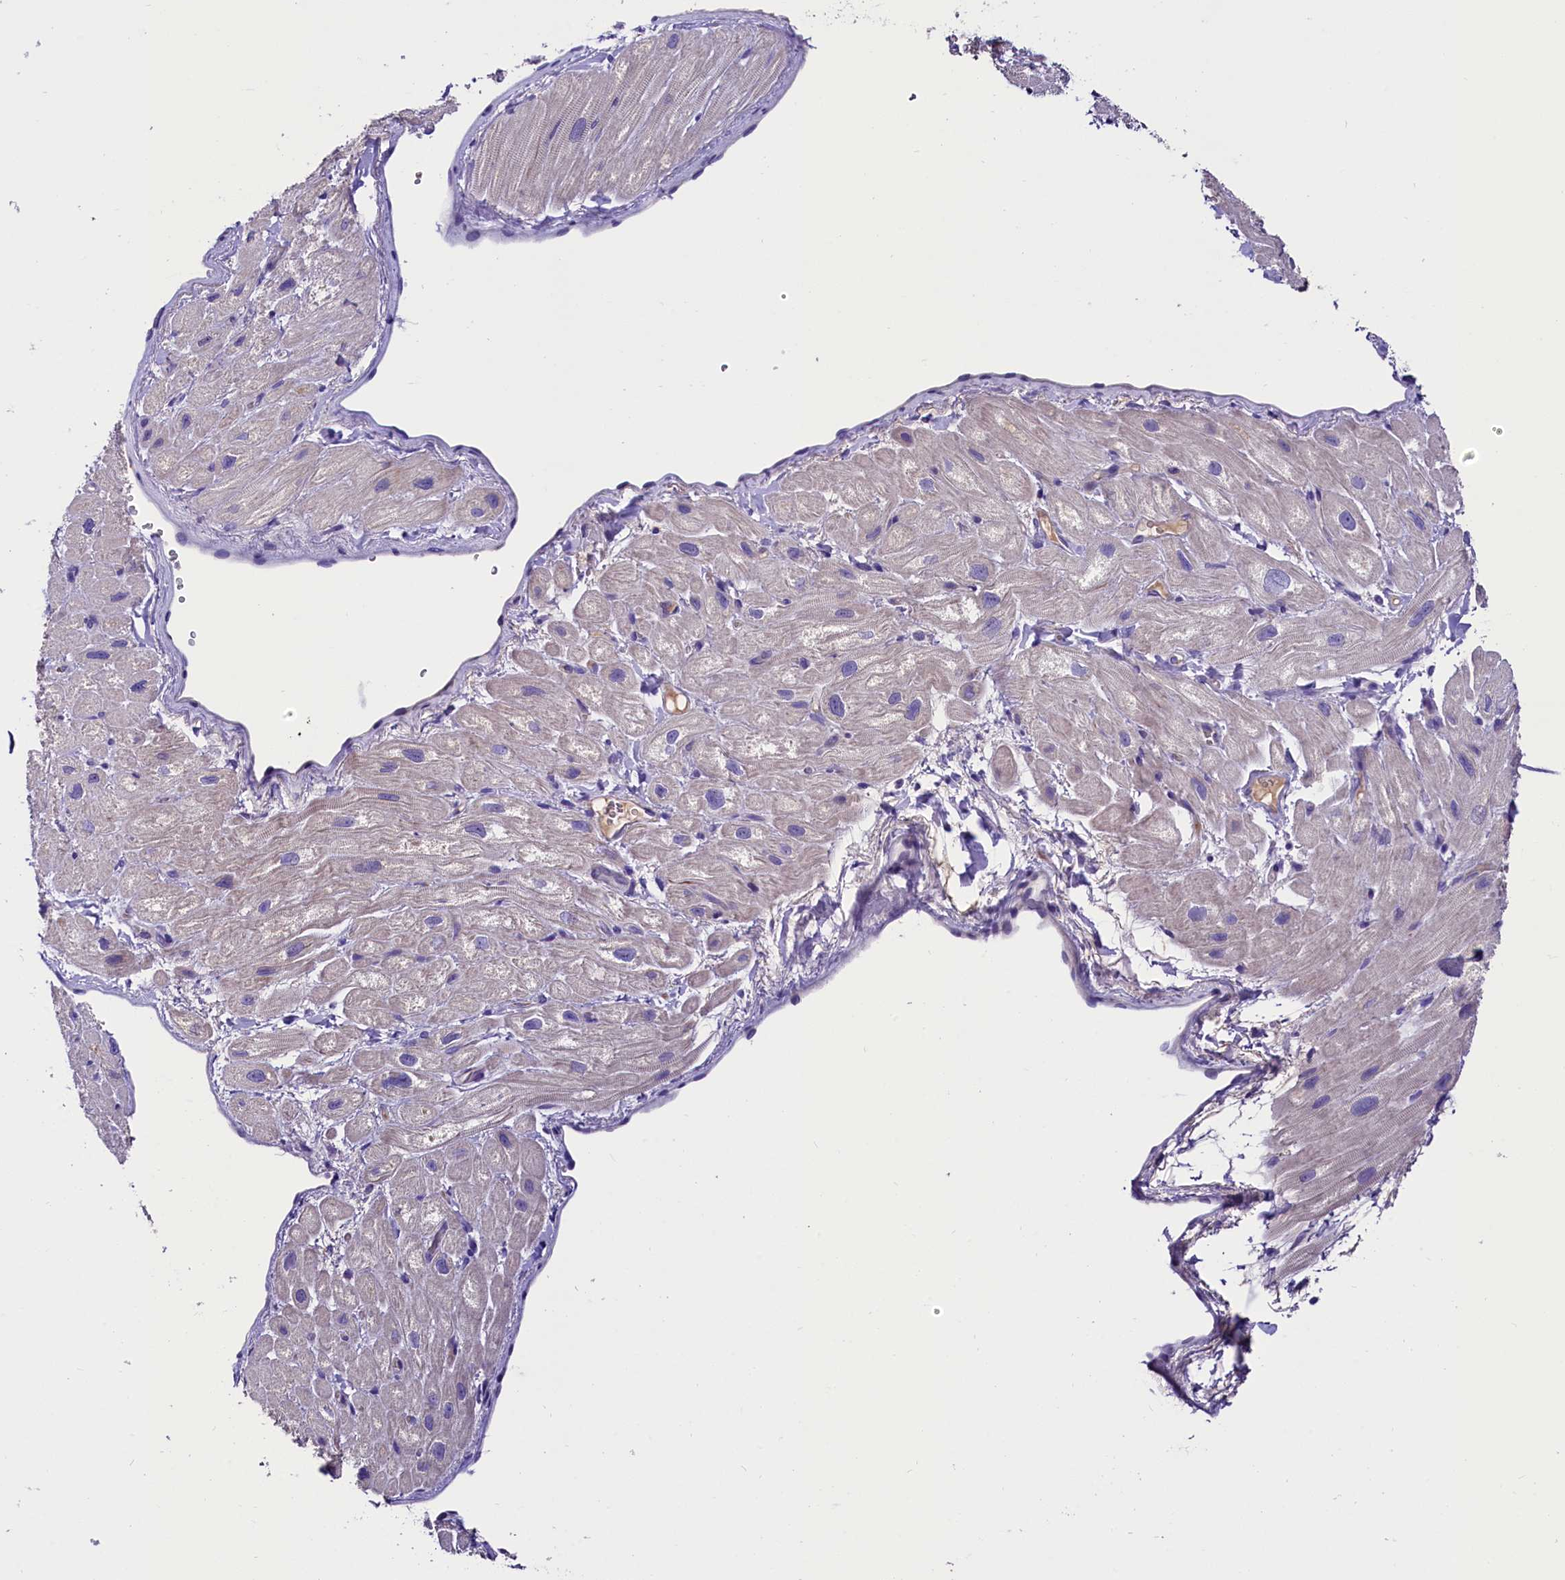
{"staining": {"intensity": "negative", "quantity": "none", "location": "none"}, "tissue": "heart muscle", "cell_type": "Cardiomyocytes", "image_type": "normal", "snomed": [{"axis": "morphology", "description": "Normal tissue, NOS"}, {"axis": "topography", "description": "Heart"}], "caption": "IHC photomicrograph of benign heart muscle: human heart muscle stained with DAB reveals no significant protein expression in cardiomyocytes. (DAB immunohistochemistry (IHC), high magnification).", "gene": "MEX3B", "patient": {"sex": "male", "age": 65}}